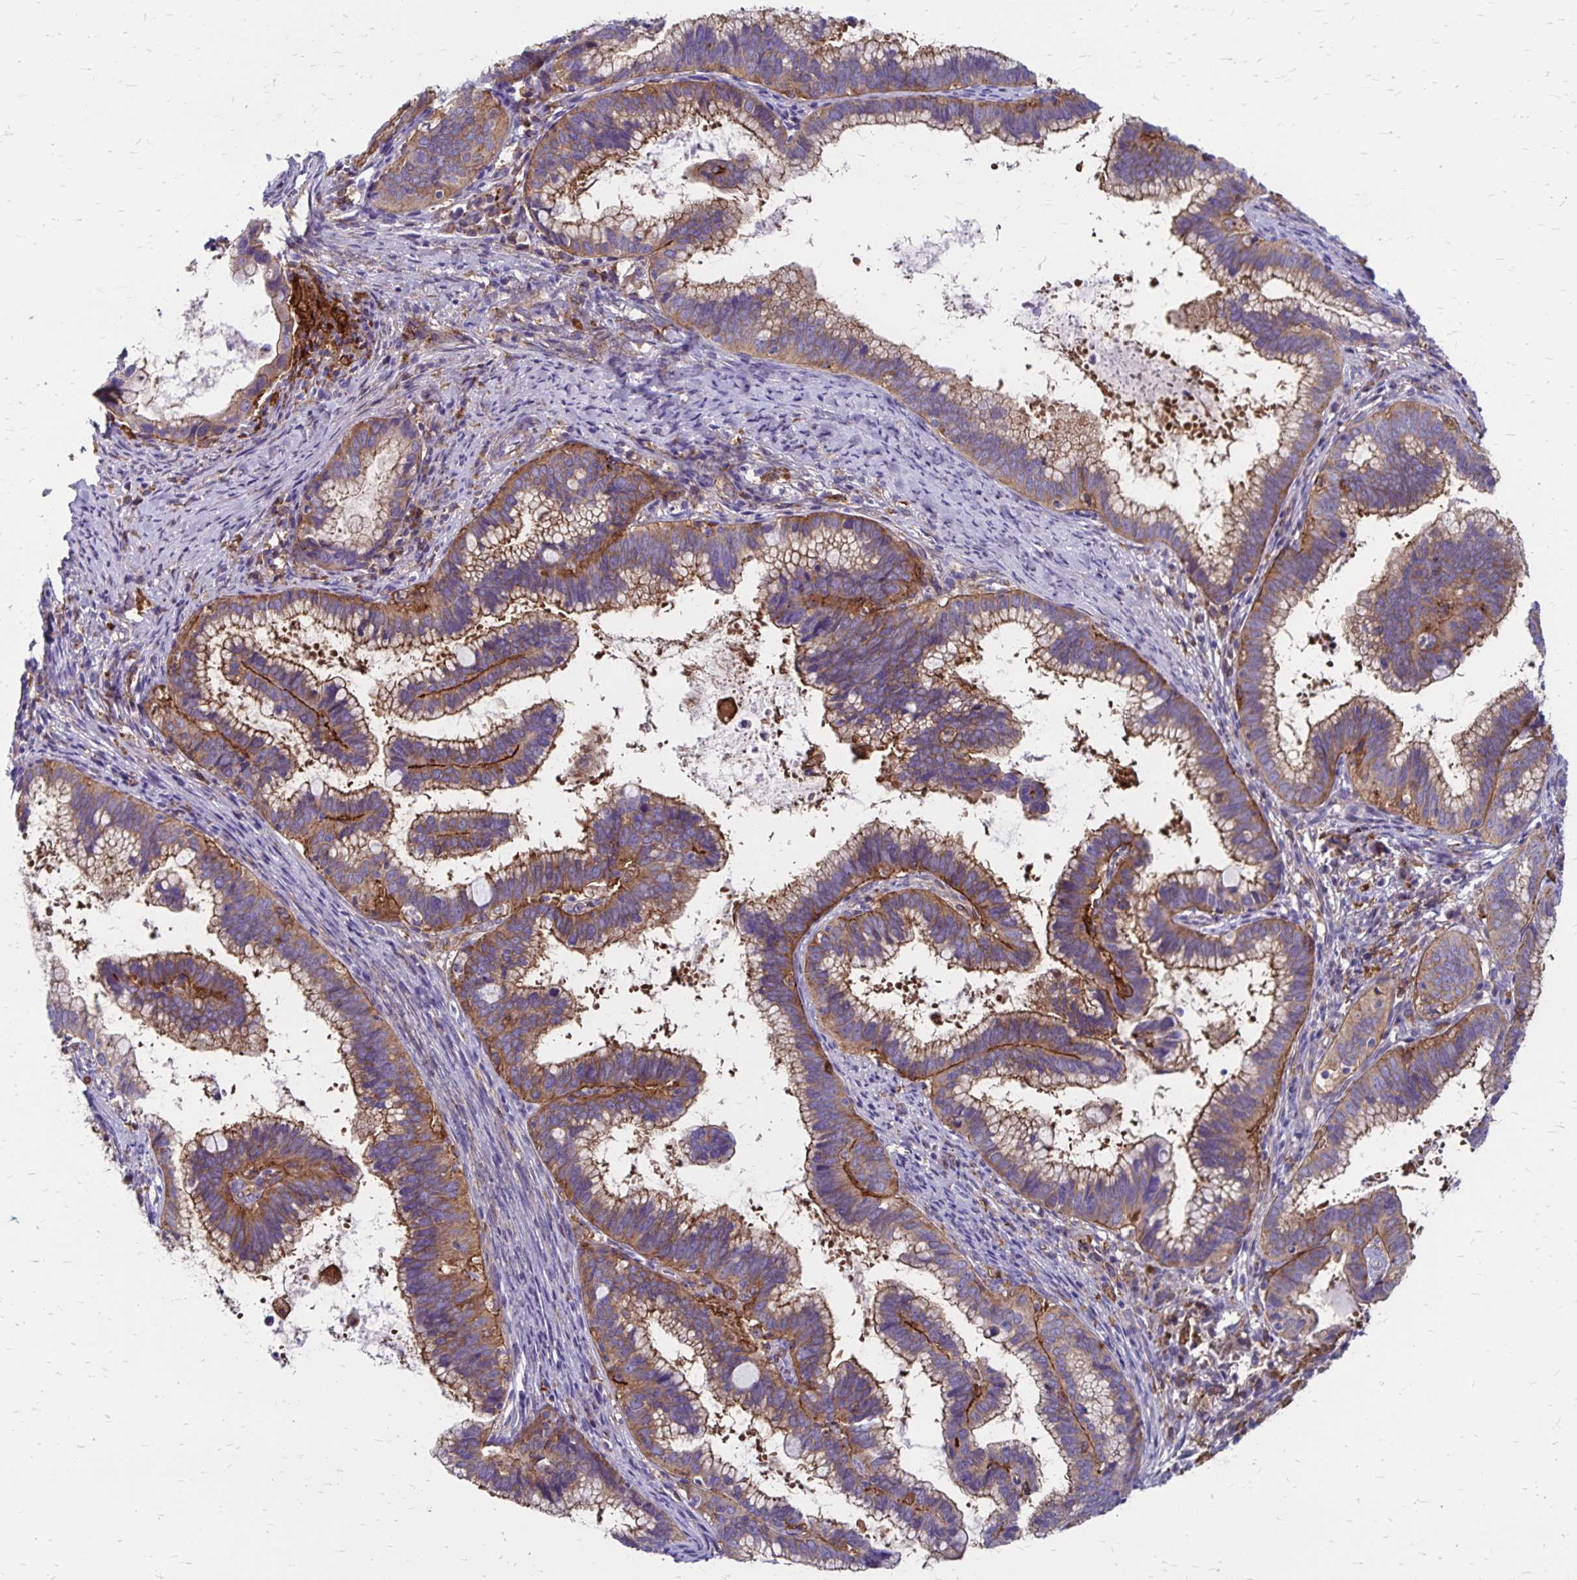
{"staining": {"intensity": "moderate", "quantity": "25%-75%", "location": "cytoplasmic/membranous"}, "tissue": "cervical cancer", "cell_type": "Tumor cells", "image_type": "cancer", "snomed": [{"axis": "morphology", "description": "Adenocarcinoma, NOS"}, {"axis": "topography", "description": "Cervix"}], "caption": "Immunohistochemical staining of human cervical cancer (adenocarcinoma) reveals medium levels of moderate cytoplasmic/membranous protein staining in approximately 25%-75% of tumor cells. The protein is shown in brown color, while the nuclei are stained blue.", "gene": "TNS3", "patient": {"sex": "female", "age": 61}}